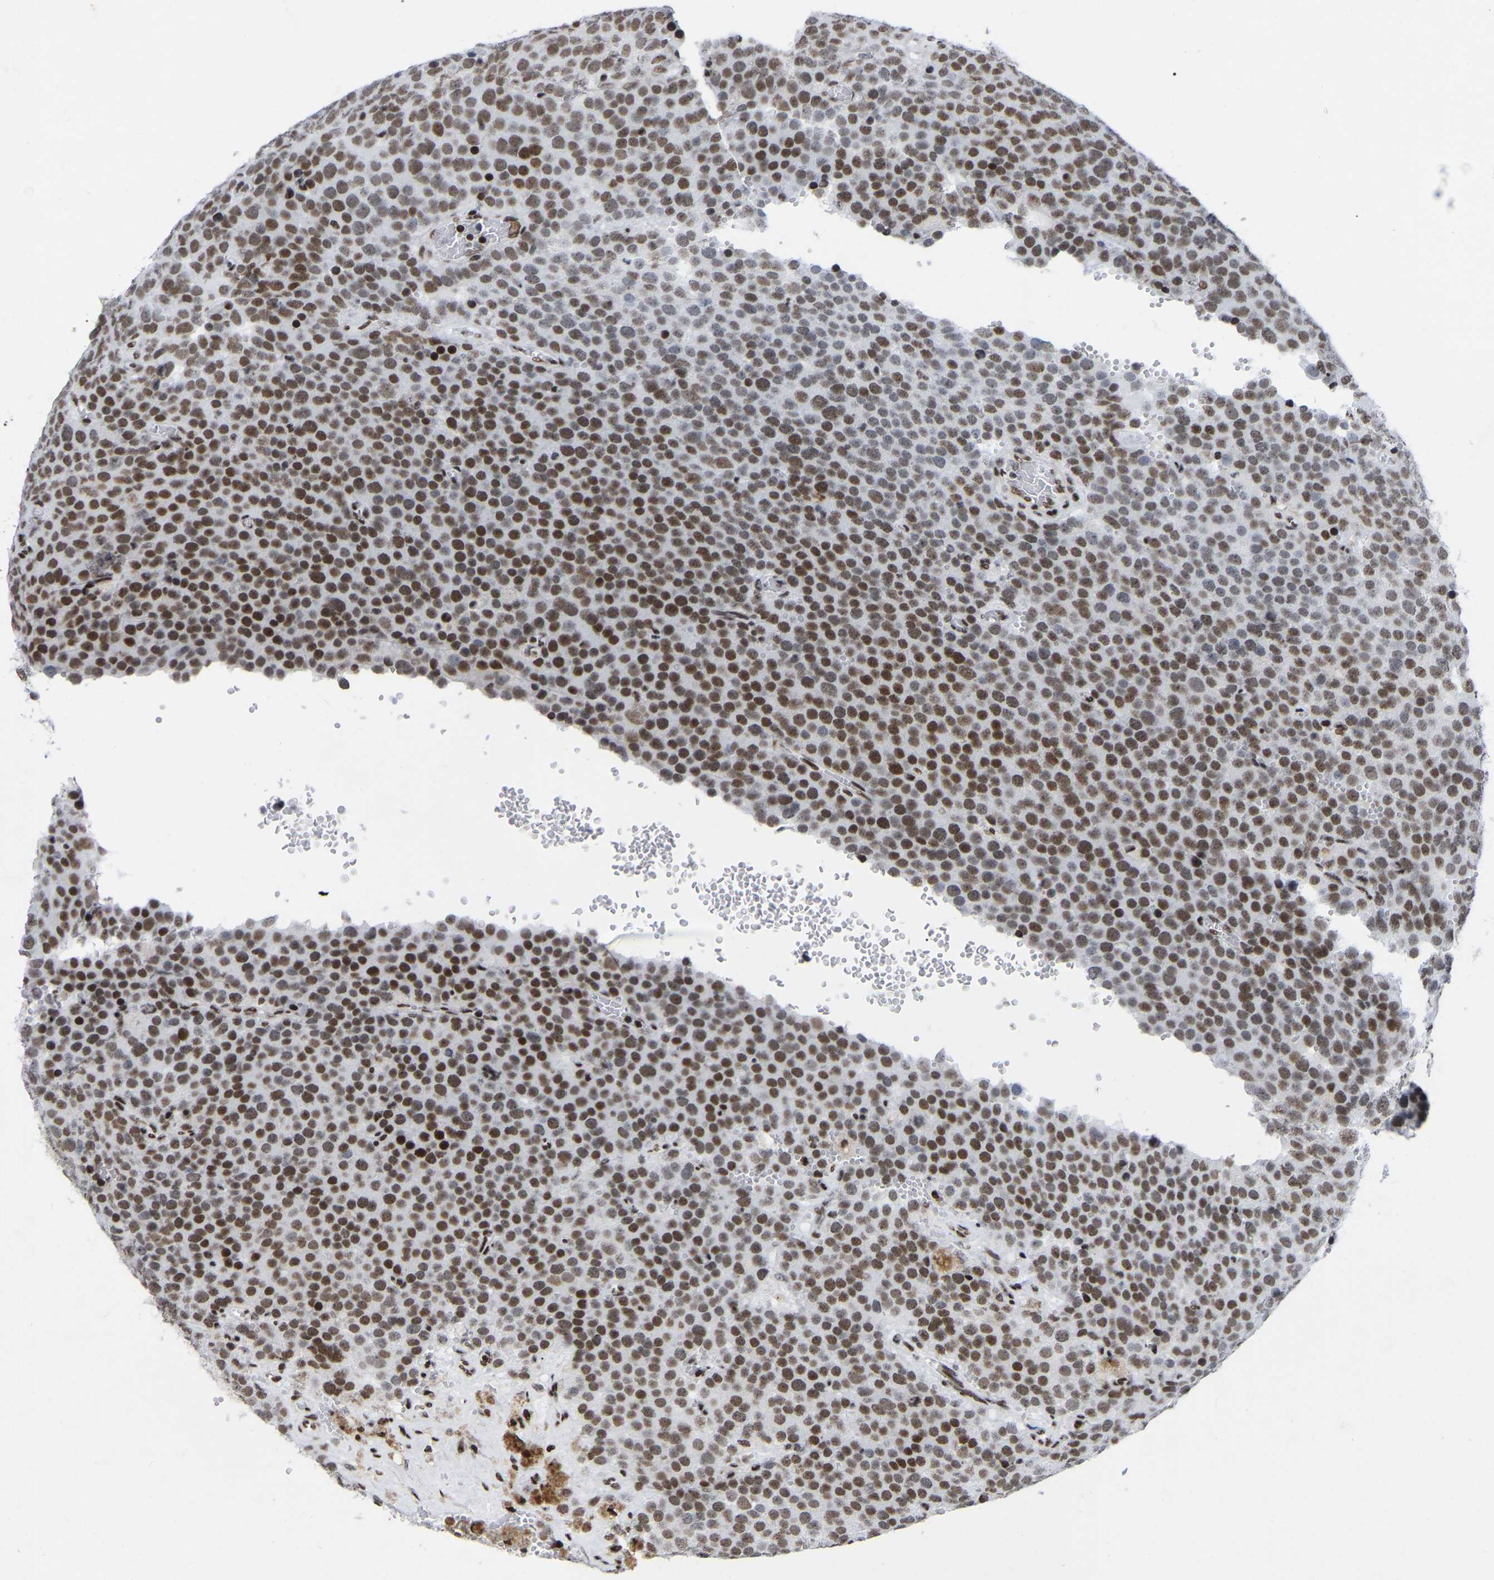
{"staining": {"intensity": "moderate", "quantity": ">75%", "location": "nuclear"}, "tissue": "testis cancer", "cell_type": "Tumor cells", "image_type": "cancer", "snomed": [{"axis": "morphology", "description": "Normal tissue, NOS"}, {"axis": "morphology", "description": "Seminoma, NOS"}, {"axis": "topography", "description": "Testis"}], "caption": "Immunohistochemical staining of seminoma (testis) shows medium levels of moderate nuclear protein staining in about >75% of tumor cells. (brown staining indicates protein expression, while blue staining denotes nuclei).", "gene": "PRCC", "patient": {"sex": "male", "age": 71}}